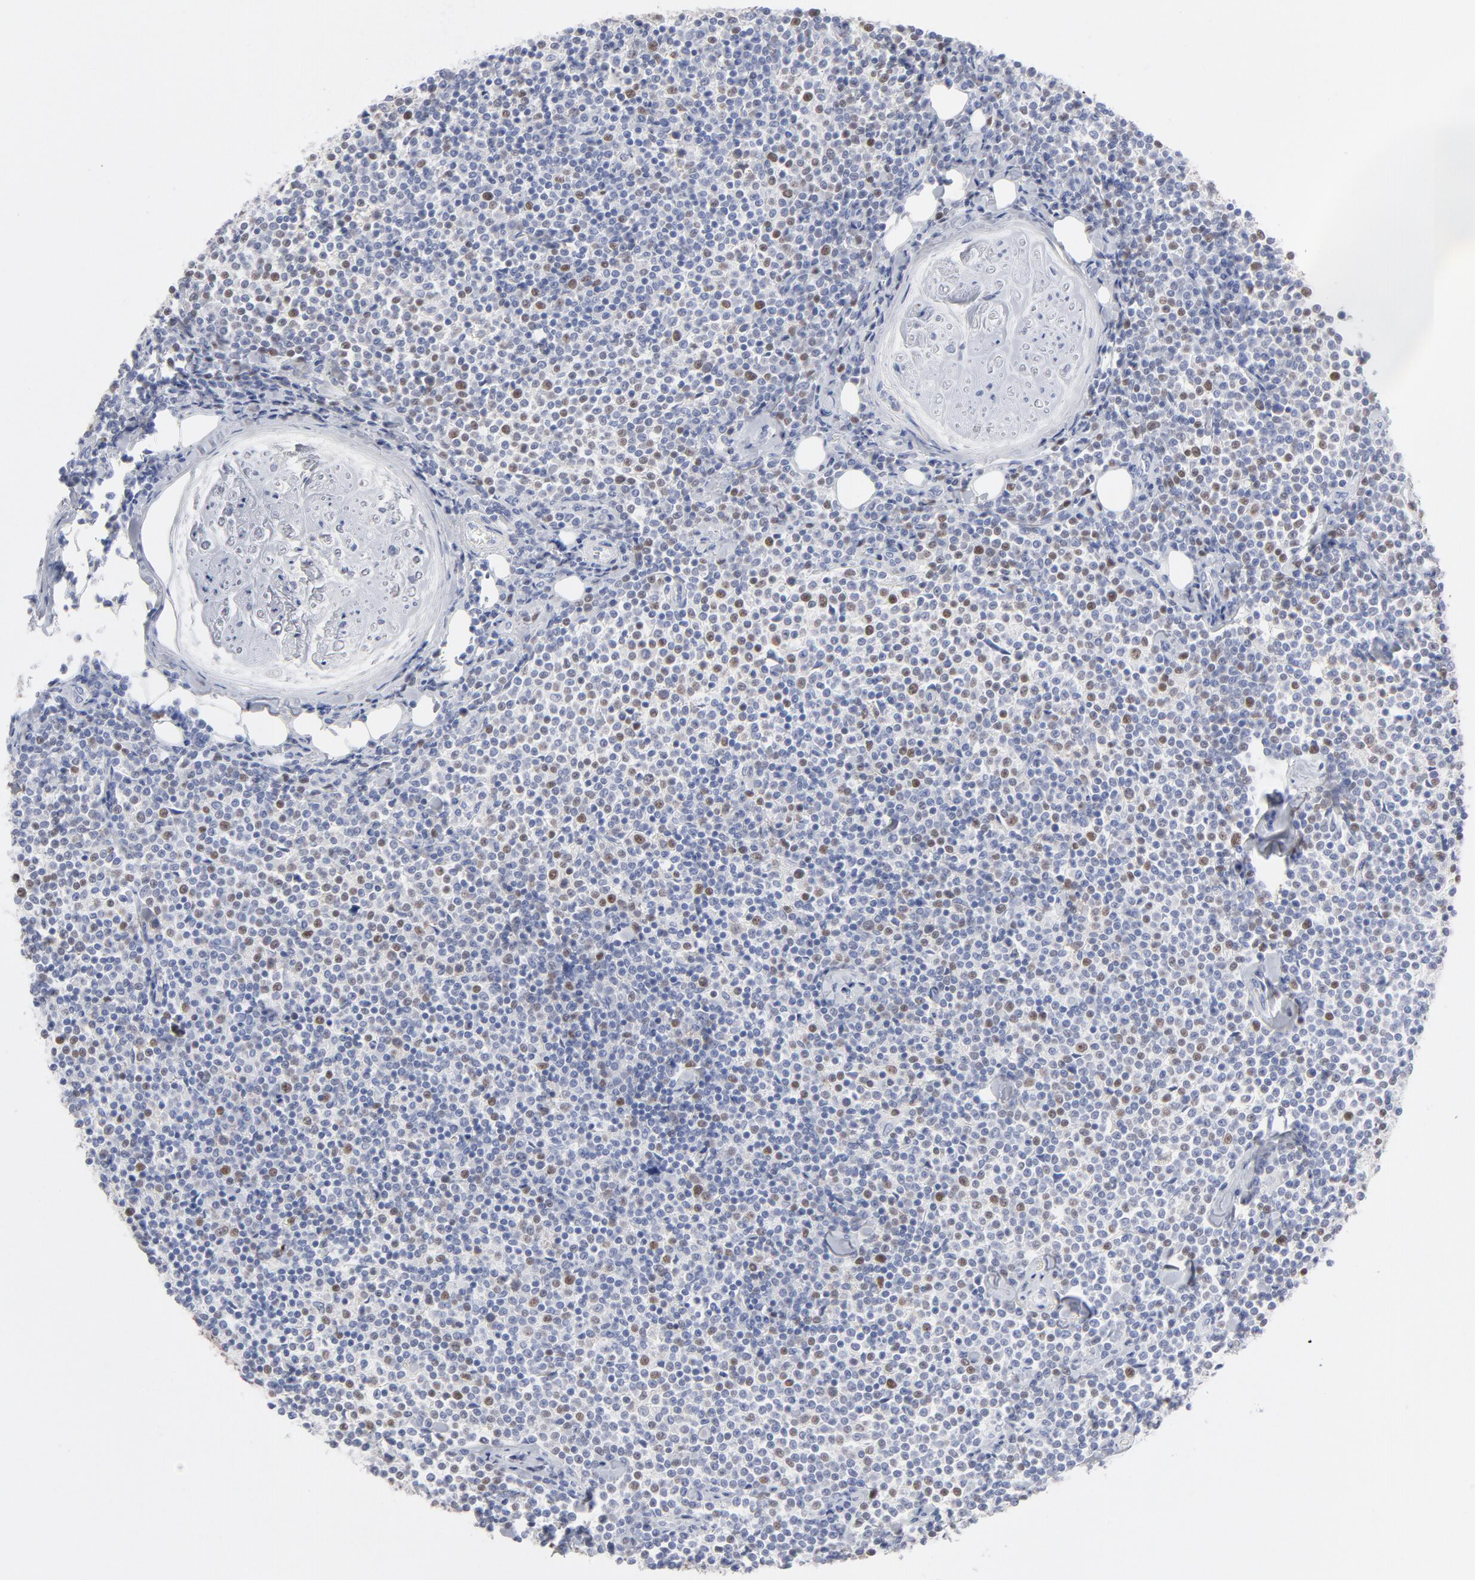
{"staining": {"intensity": "strong", "quantity": "<25%", "location": "nuclear"}, "tissue": "lymphoma", "cell_type": "Tumor cells", "image_type": "cancer", "snomed": [{"axis": "morphology", "description": "Malignant lymphoma, non-Hodgkin's type, Low grade"}, {"axis": "topography", "description": "Soft tissue"}], "caption": "IHC of human low-grade malignant lymphoma, non-Hodgkin's type shows medium levels of strong nuclear expression in about <25% of tumor cells.", "gene": "MCM7", "patient": {"sex": "male", "age": 92}}